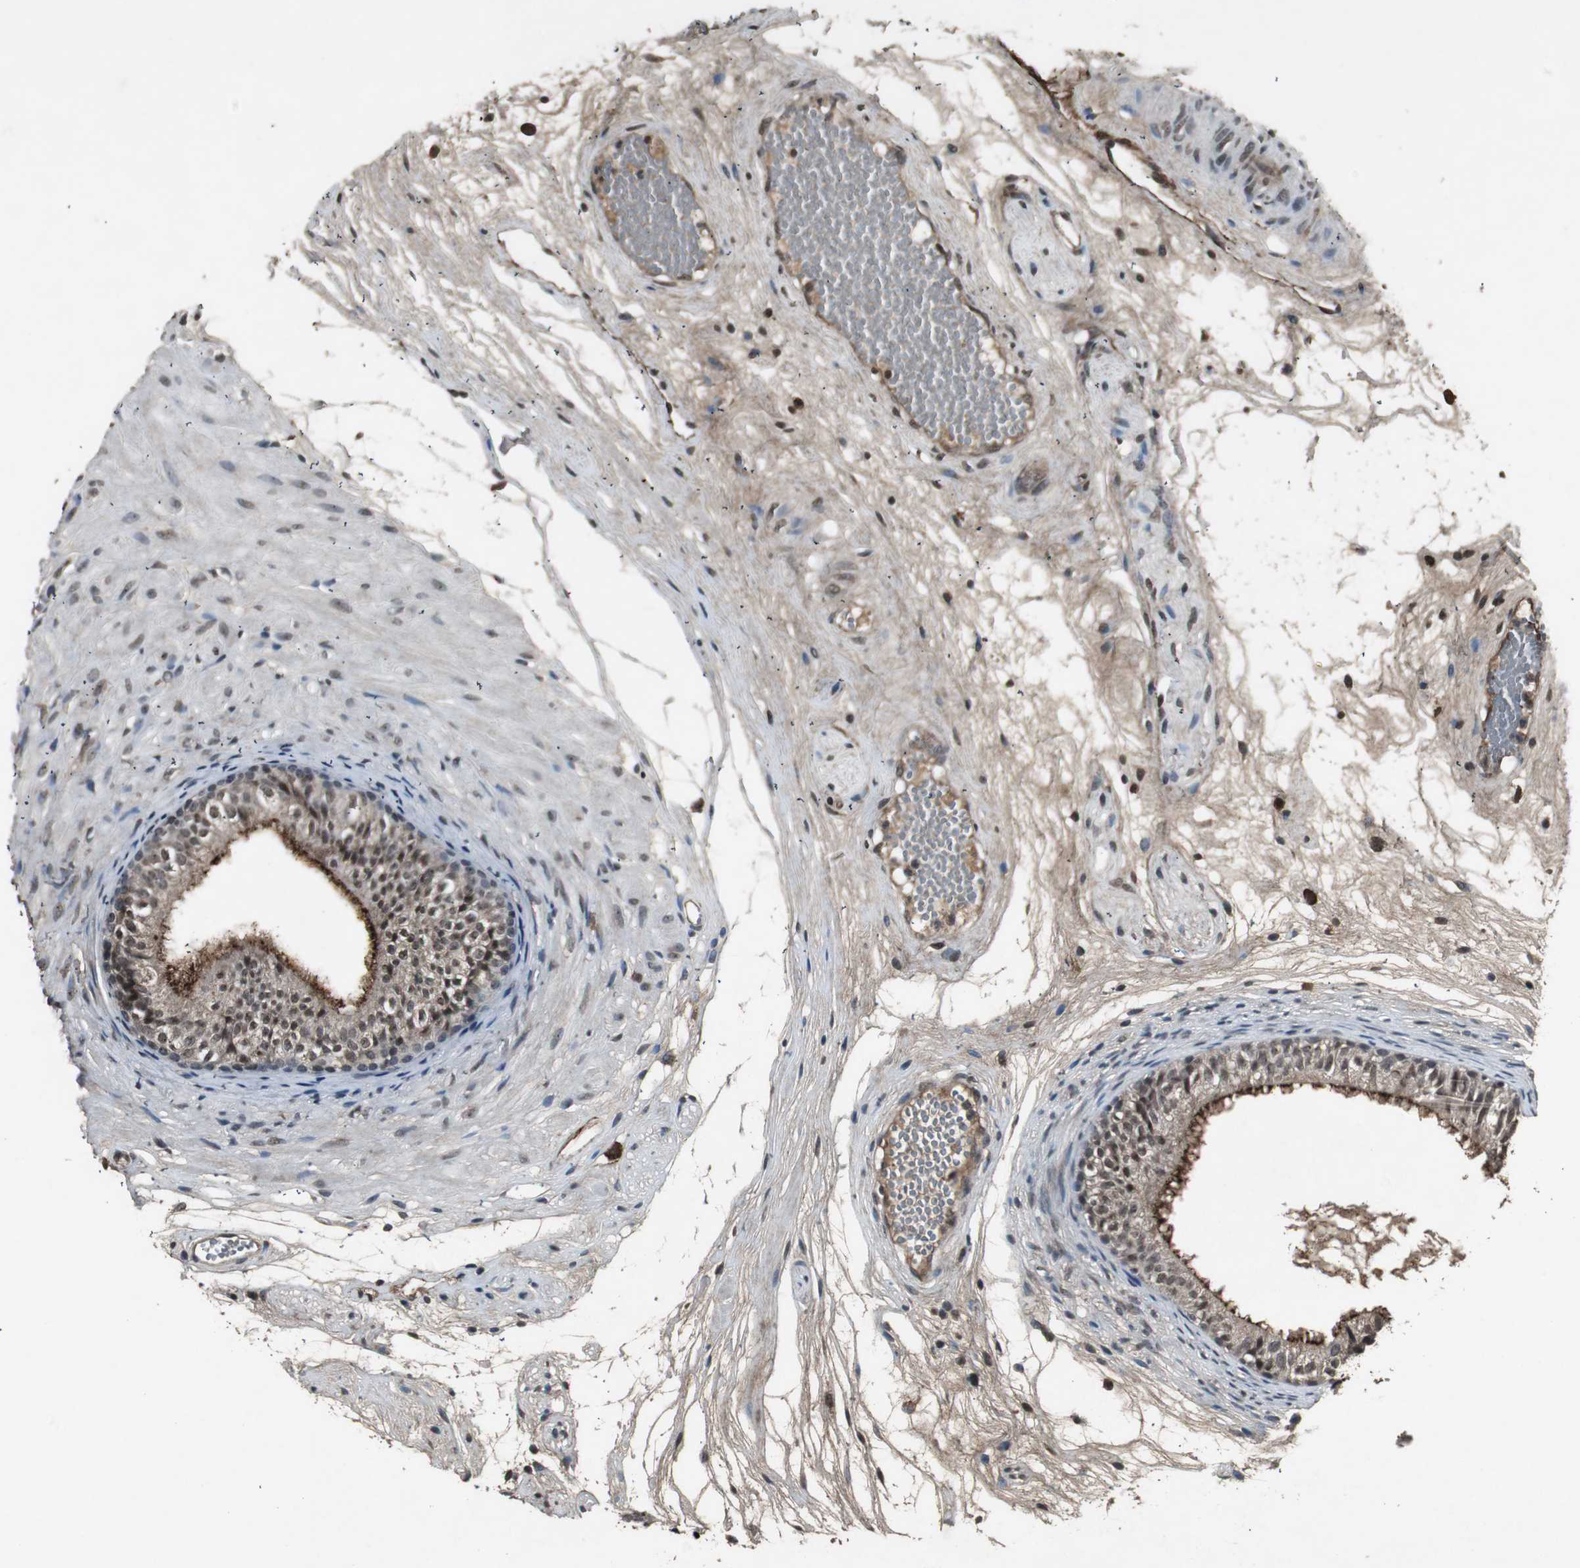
{"staining": {"intensity": "strong", "quantity": ">75%", "location": "cytoplasmic/membranous,nuclear"}, "tissue": "epididymis", "cell_type": "Glandular cells", "image_type": "normal", "snomed": [{"axis": "morphology", "description": "Normal tissue, NOS"}, {"axis": "morphology", "description": "Atrophy, NOS"}, {"axis": "topography", "description": "Testis"}, {"axis": "topography", "description": "Epididymis"}], "caption": "Protein staining of normal epididymis demonstrates strong cytoplasmic/membranous,nuclear expression in approximately >75% of glandular cells.", "gene": "EMX1", "patient": {"sex": "male", "age": 18}}